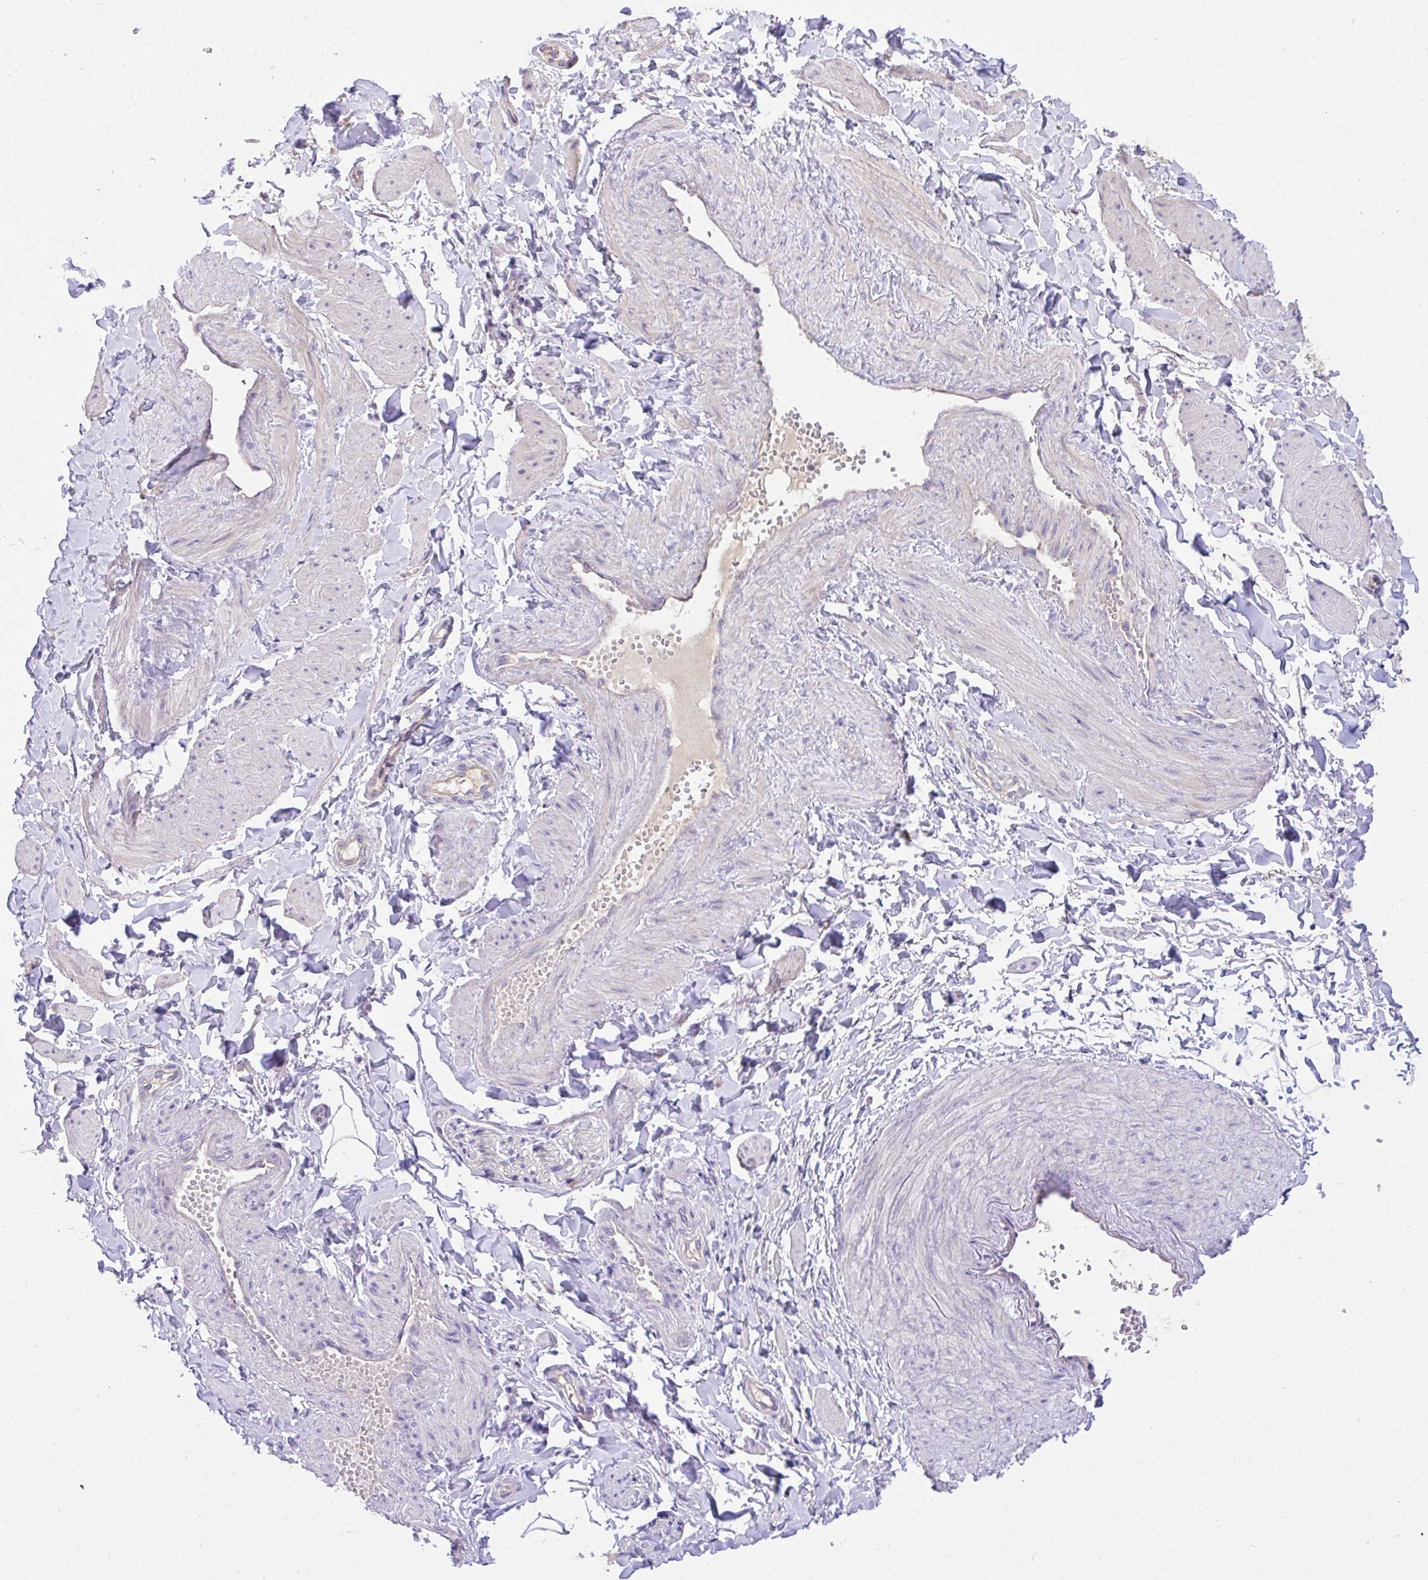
{"staining": {"intensity": "negative", "quantity": "none", "location": "none"}, "tissue": "adipose tissue", "cell_type": "Adipocytes", "image_type": "normal", "snomed": [{"axis": "morphology", "description": "Normal tissue, NOS"}, {"axis": "topography", "description": "Epididymis"}, {"axis": "topography", "description": "Peripheral nerve tissue"}], "caption": "Protein analysis of unremarkable adipose tissue reveals no significant expression in adipocytes. (DAB immunohistochemistry (IHC) visualized using brightfield microscopy, high magnification).", "gene": "TLN2", "patient": {"sex": "male", "age": 32}}